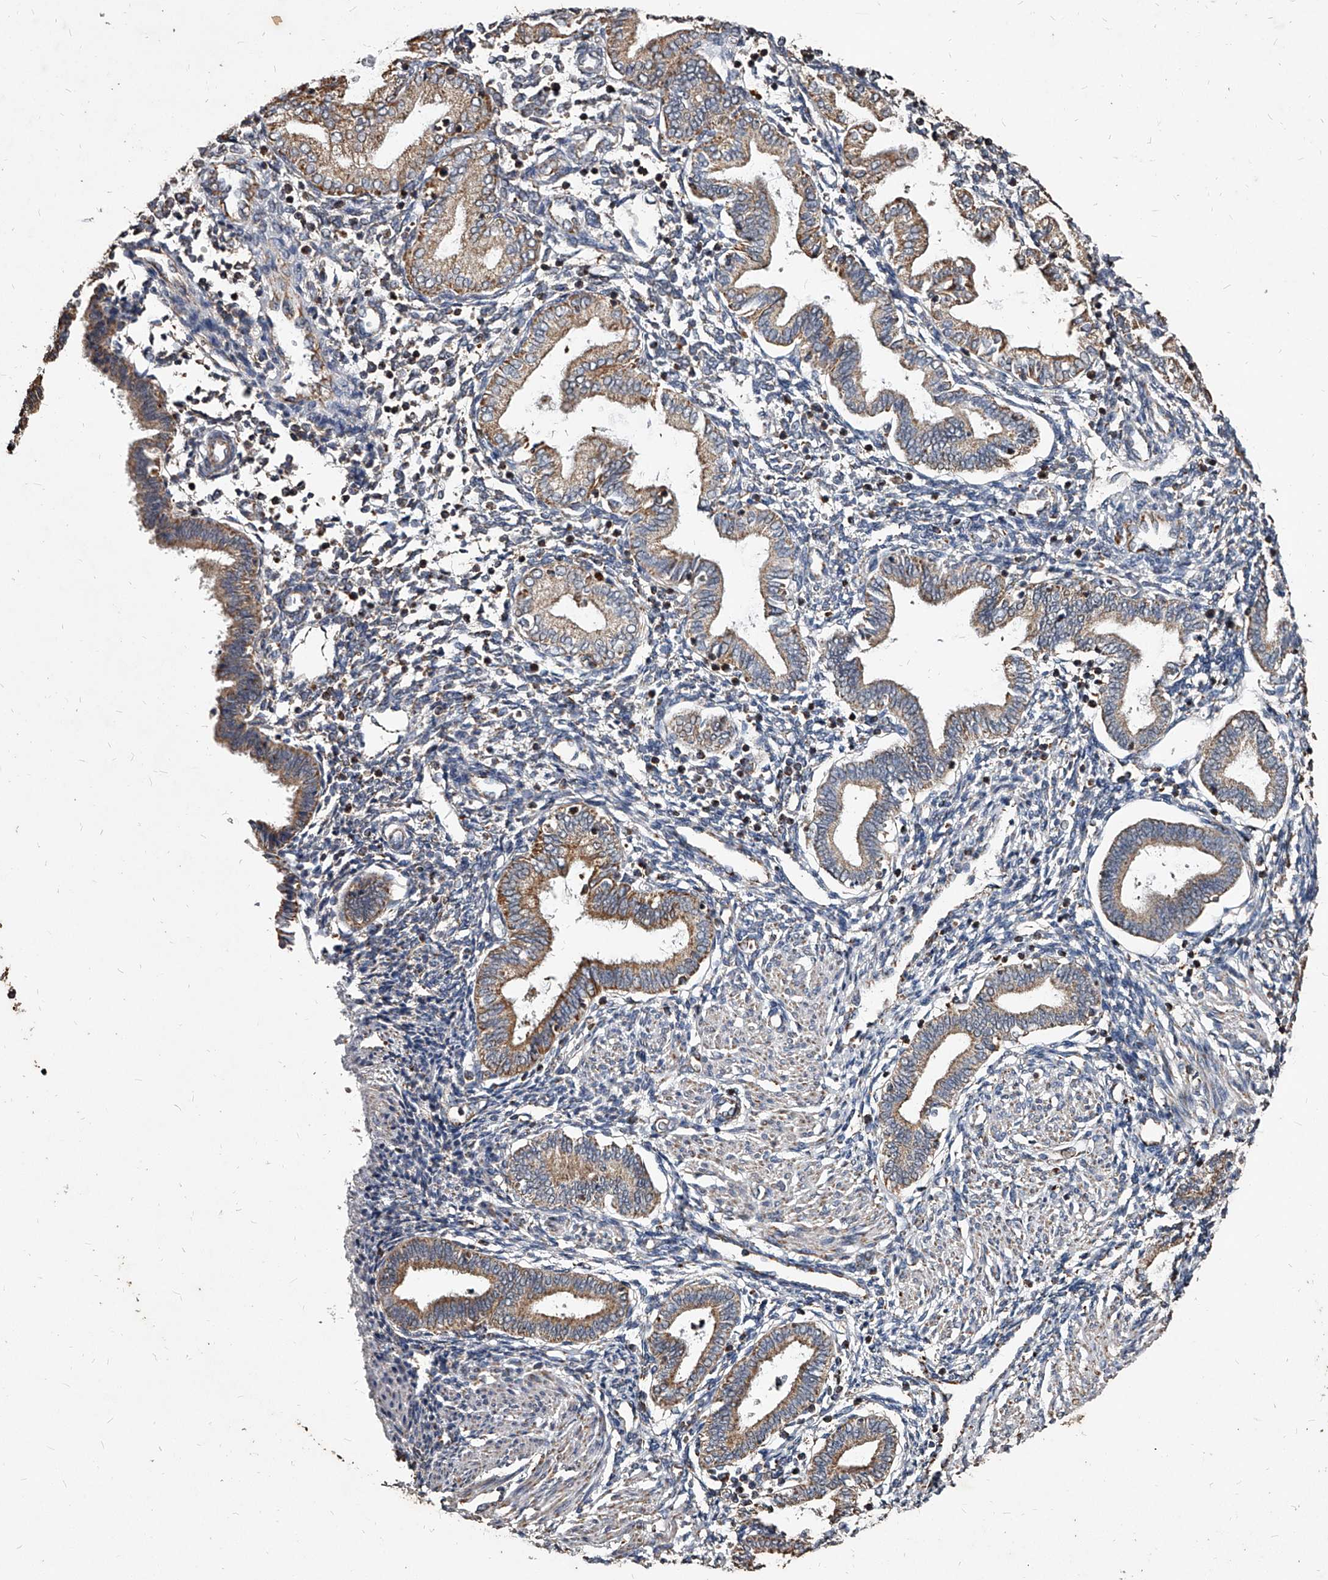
{"staining": {"intensity": "negative", "quantity": "none", "location": "none"}, "tissue": "endometrium", "cell_type": "Cells in endometrial stroma", "image_type": "normal", "snomed": [{"axis": "morphology", "description": "Normal tissue, NOS"}, {"axis": "topography", "description": "Endometrium"}], "caption": "High magnification brightfield microscopy of normal endometrium stained with DAB (brown) and counterstained with hematoxylin (blue): cells in endometrial stroma show no significant expression. Nuclei are stained in blue.", "gene": "GPR183", "patient": {"sex": "female", "age": 53}}